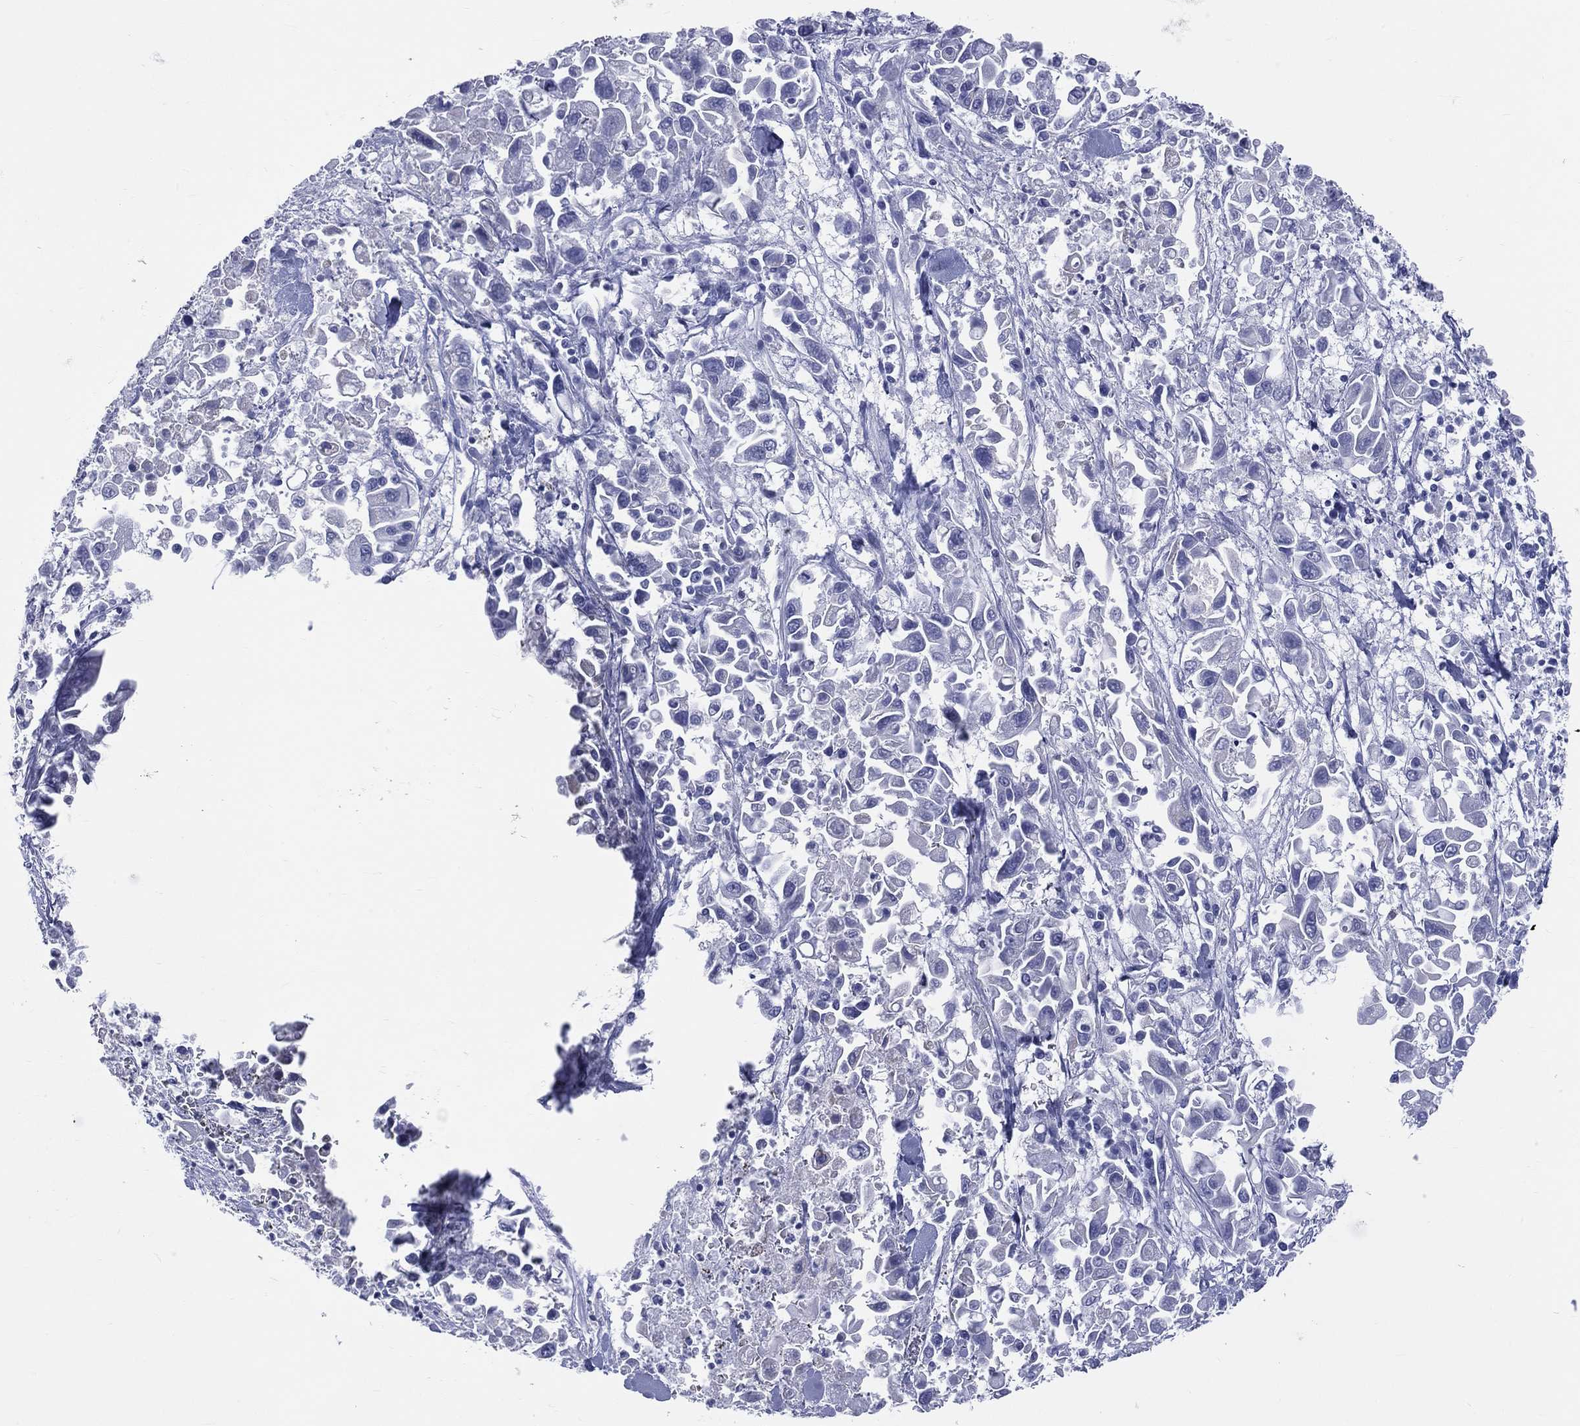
{"staining": {"intensity": "negative", "quantity": "none", "location": "none"}, "tissue": "pancreatic cancer", "cell_type": "Tumor cells", "image_type": "cancer", "snomed": [{"axis": "morphology", "description": "Adenocarcinoma, NOS"}, {"axis": "topography", "description": "Pancreas"}], "caption": "Immunohistochemistry histopathology image of neoplastic tissue: human adenocarcinoma (pancreatic) stained with DAB demonstrates no significant protein positivity in tumor cells. (Immunohistochemistry, brightfield microscopy, high magnification).", "gene": "MLLT10", "patient": {"sex": "female", "age": 83}}